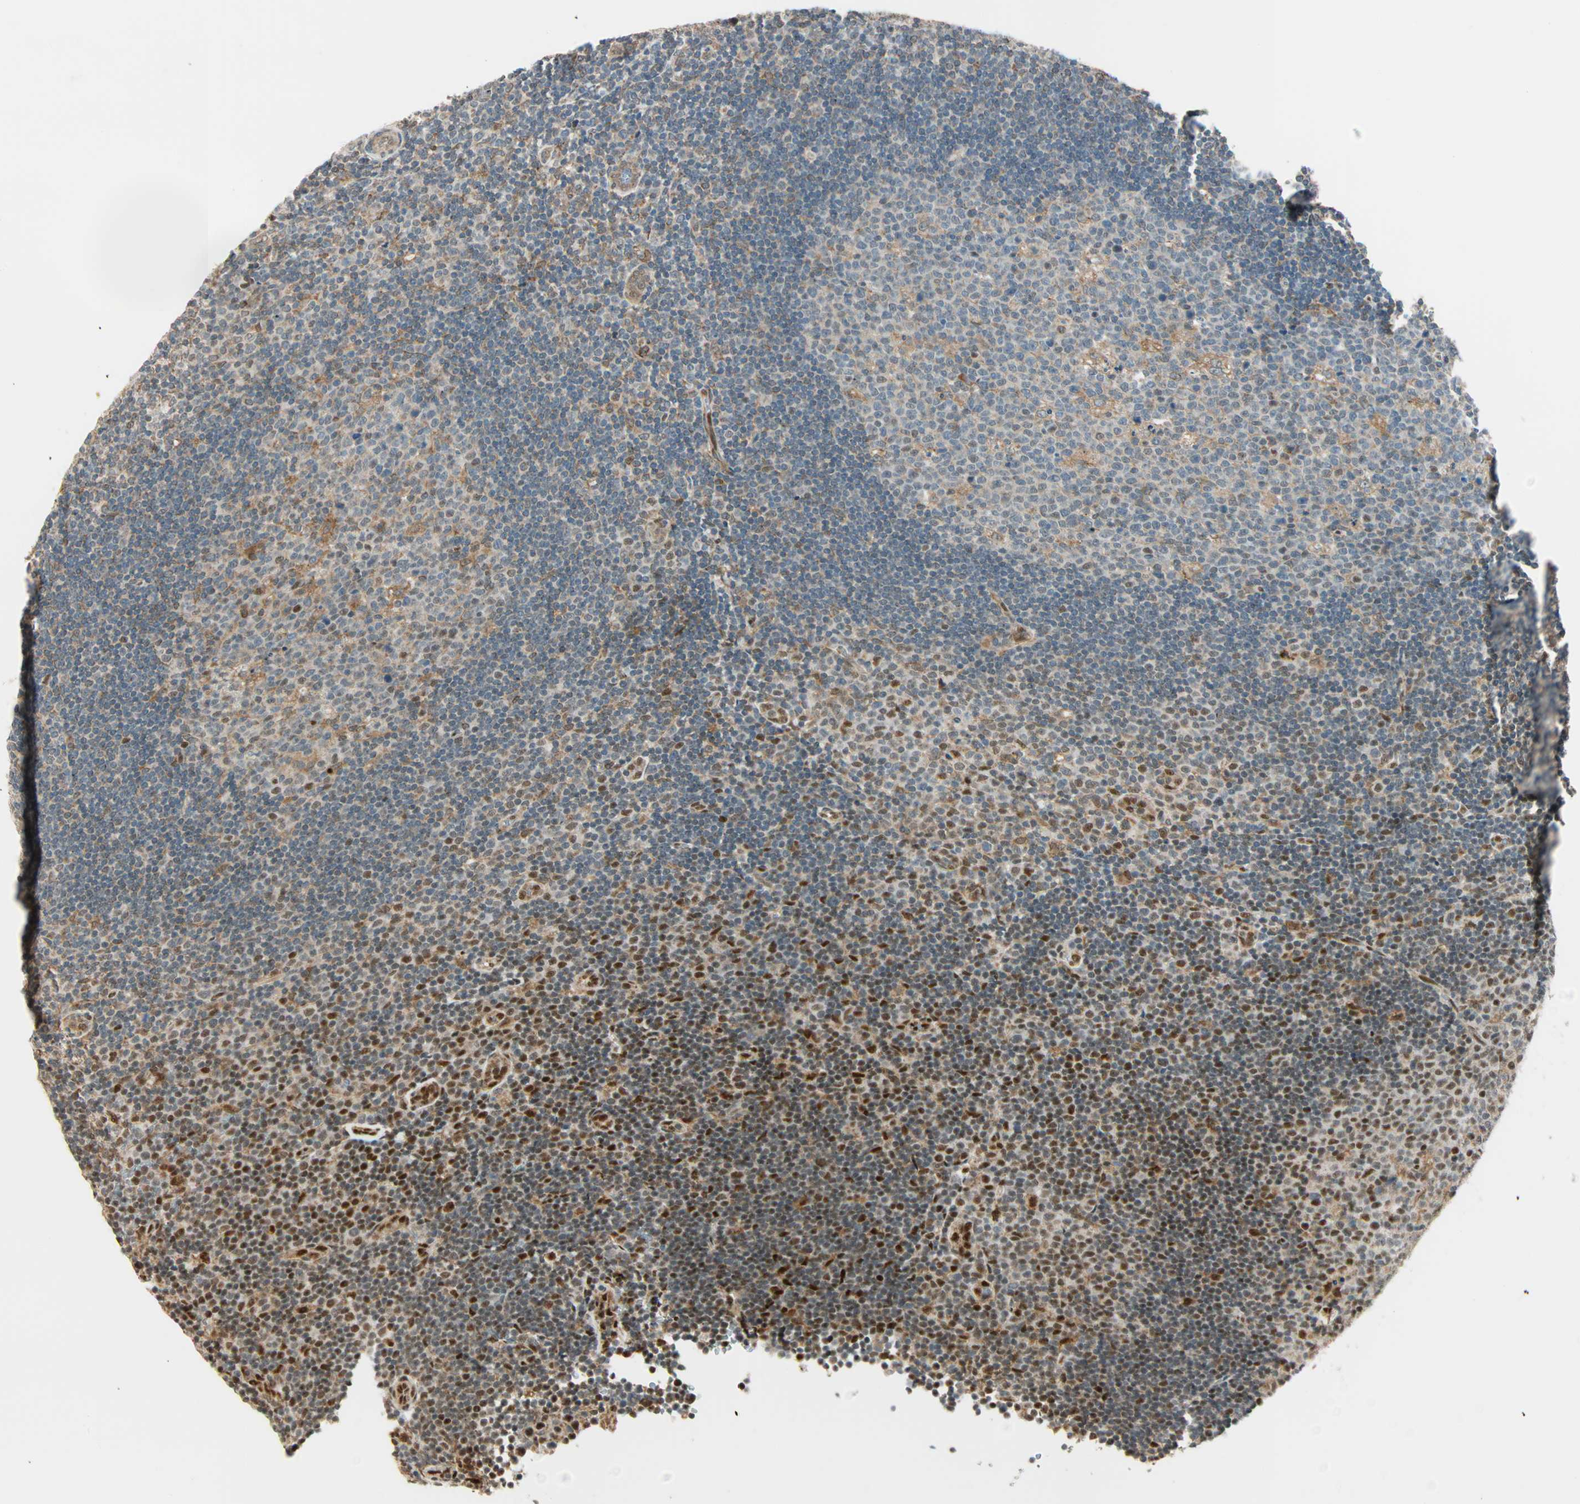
{"staining": {"intensity": "moderate", "quantity": "25%-75%", "location": "nuclear"}, "tissue": "lymph node", "cell_type": "Germinal center cells", "image_type": "normal", "snomed": [{"axis": "morphology", "description": "Normal tissue, NOS"}, {"axis": "topography", "description": "Lymph node"}, {"axis": "topography", "description": "Salivary gland"}], "caption": "Lymph node stained with a brown dye exhibits moderate nuclear positive expression in about 25%-75% of germinal center cells.", "gene": "PNPLA6", "patient": {"sex": "male", "age": 8}}